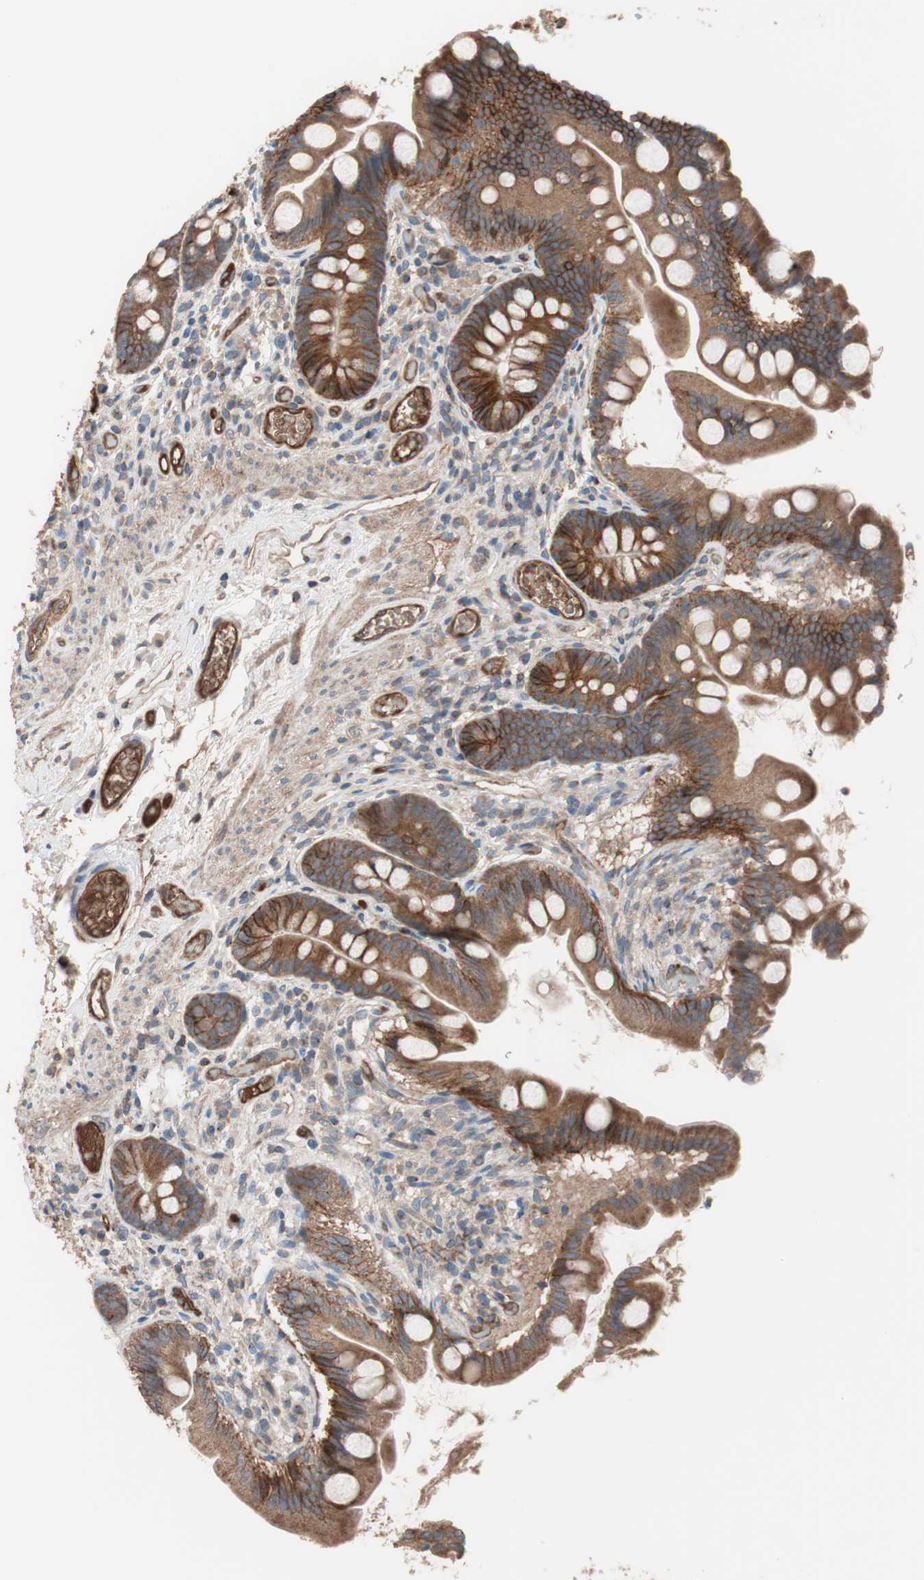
{"staining": {"intensity": "strong", "quantity": ">75%", "location": "cytoplasmic/membranous"}, "tissue": "small intestine", "cell_type": "Glandular cells", "image_type": "normal", "snomed": [{"axis": "morphology", "description": "Normal tissue, NOS"}, {"axis": "topography", "description": "Small intestine"}], "caption": "High-power microscopy captured an IHC histopathology image of benign small intestine, revealing strong cytoplasmic/membranous positivity in about >75% of glandular cells.", "gene": "SDC4", "patient": {"sex": "female", "age": 56}}